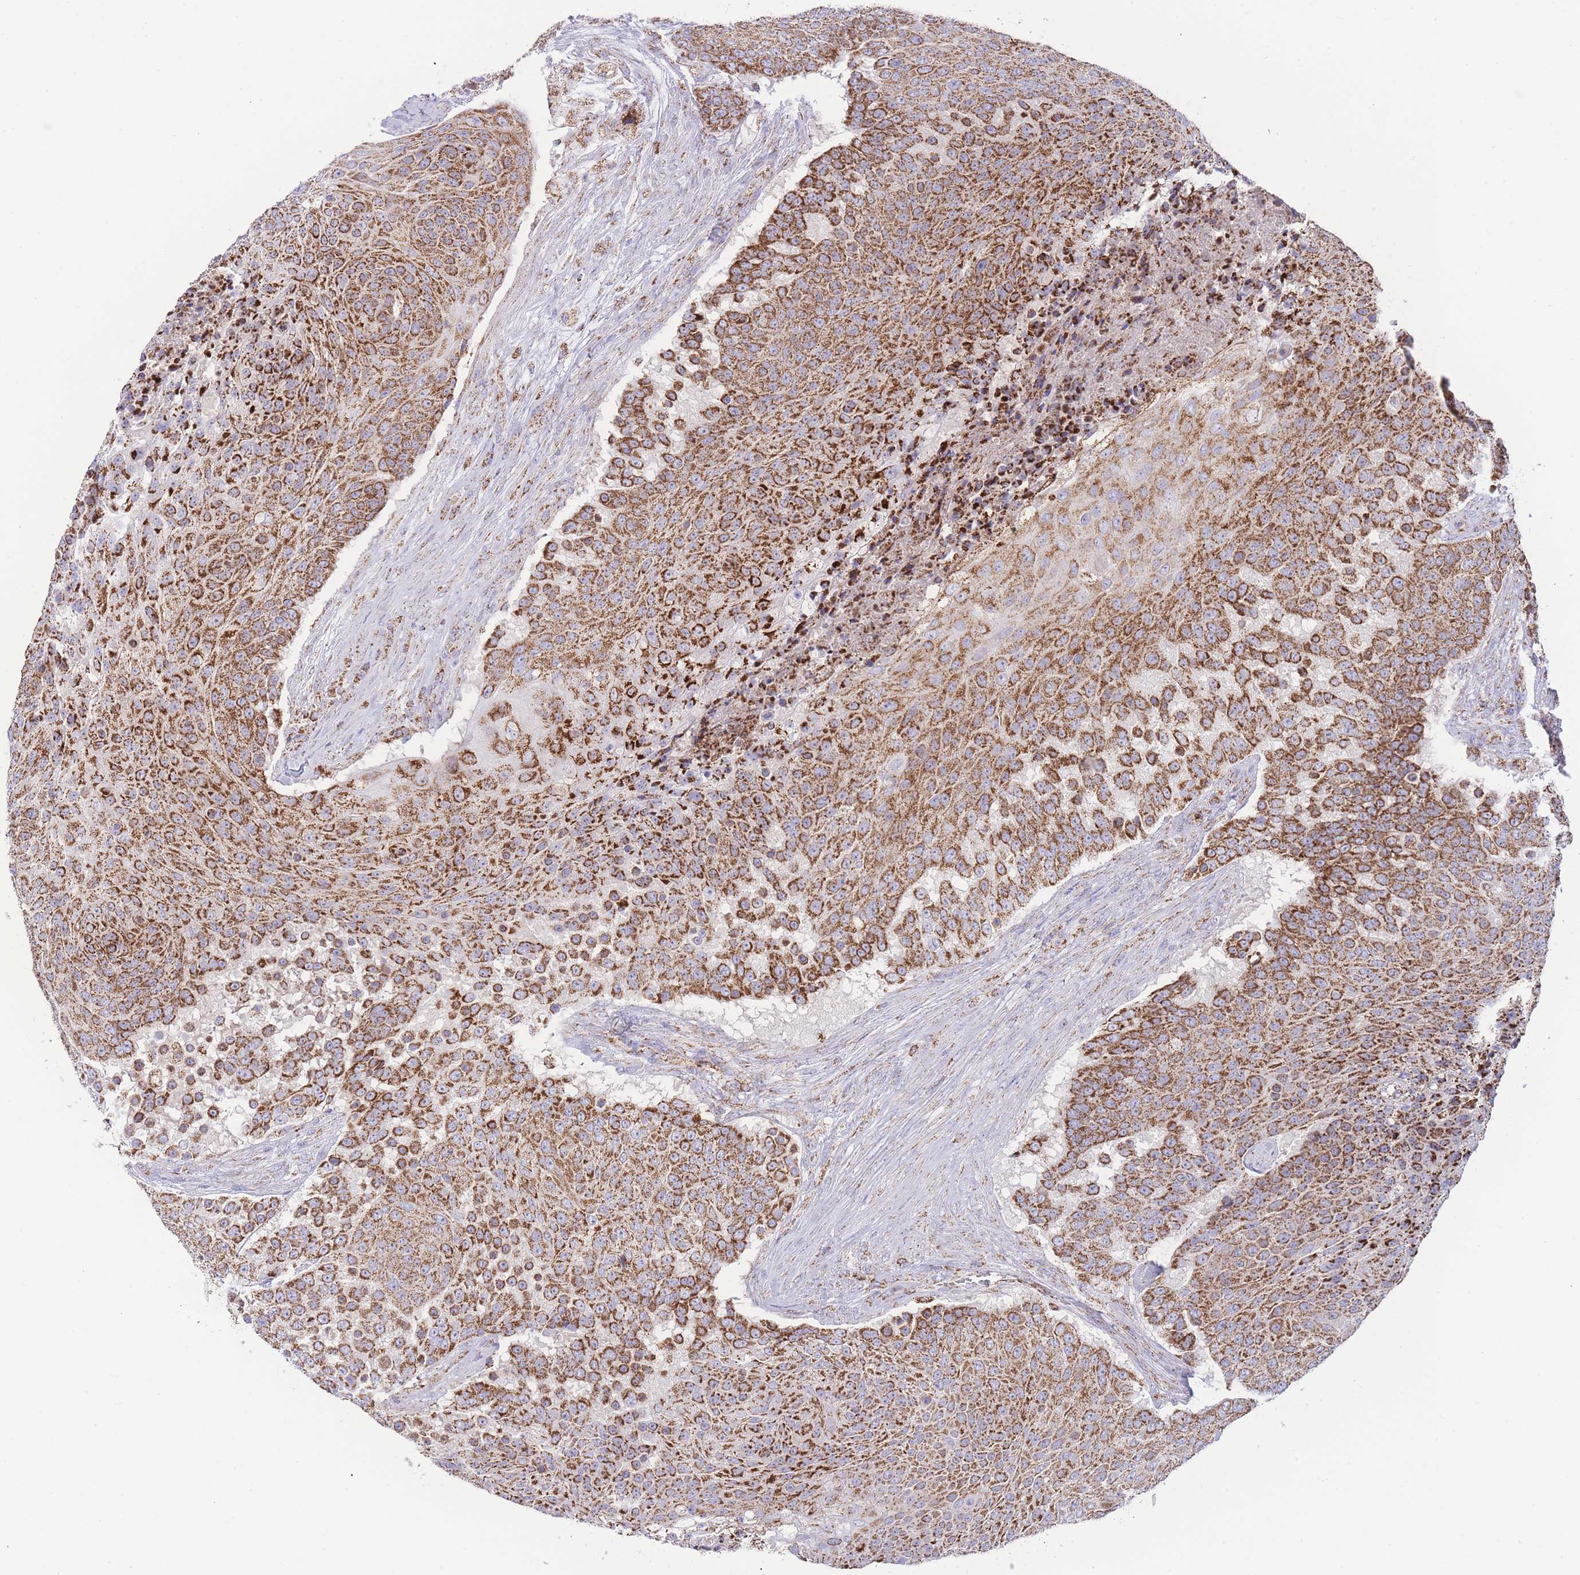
{"staining": {"intensity": "strong", "quantity": ">75%", "location": "cytoplasmic/membranous"}, "tissue": "urothelial cancer", "cell_type": "Tumor cells", "image_type": "cancer", "snomed": [{"axis": "morphology", "description": "Urothelial carcinoma, High grade"}, {"axis": "topography", "description": "Urinary bladder"}], "caption": "Tumor cells show strong cytoplasmic/membranous positivity in approximately >75% of cells in urothelial cancer. Using DAB (brown) and hematoxylin (blue) stains, captured at high magnification using brightfield microscopy.", "gene": "GSTM1", "patient": {"sex": "female", "age": 63}}